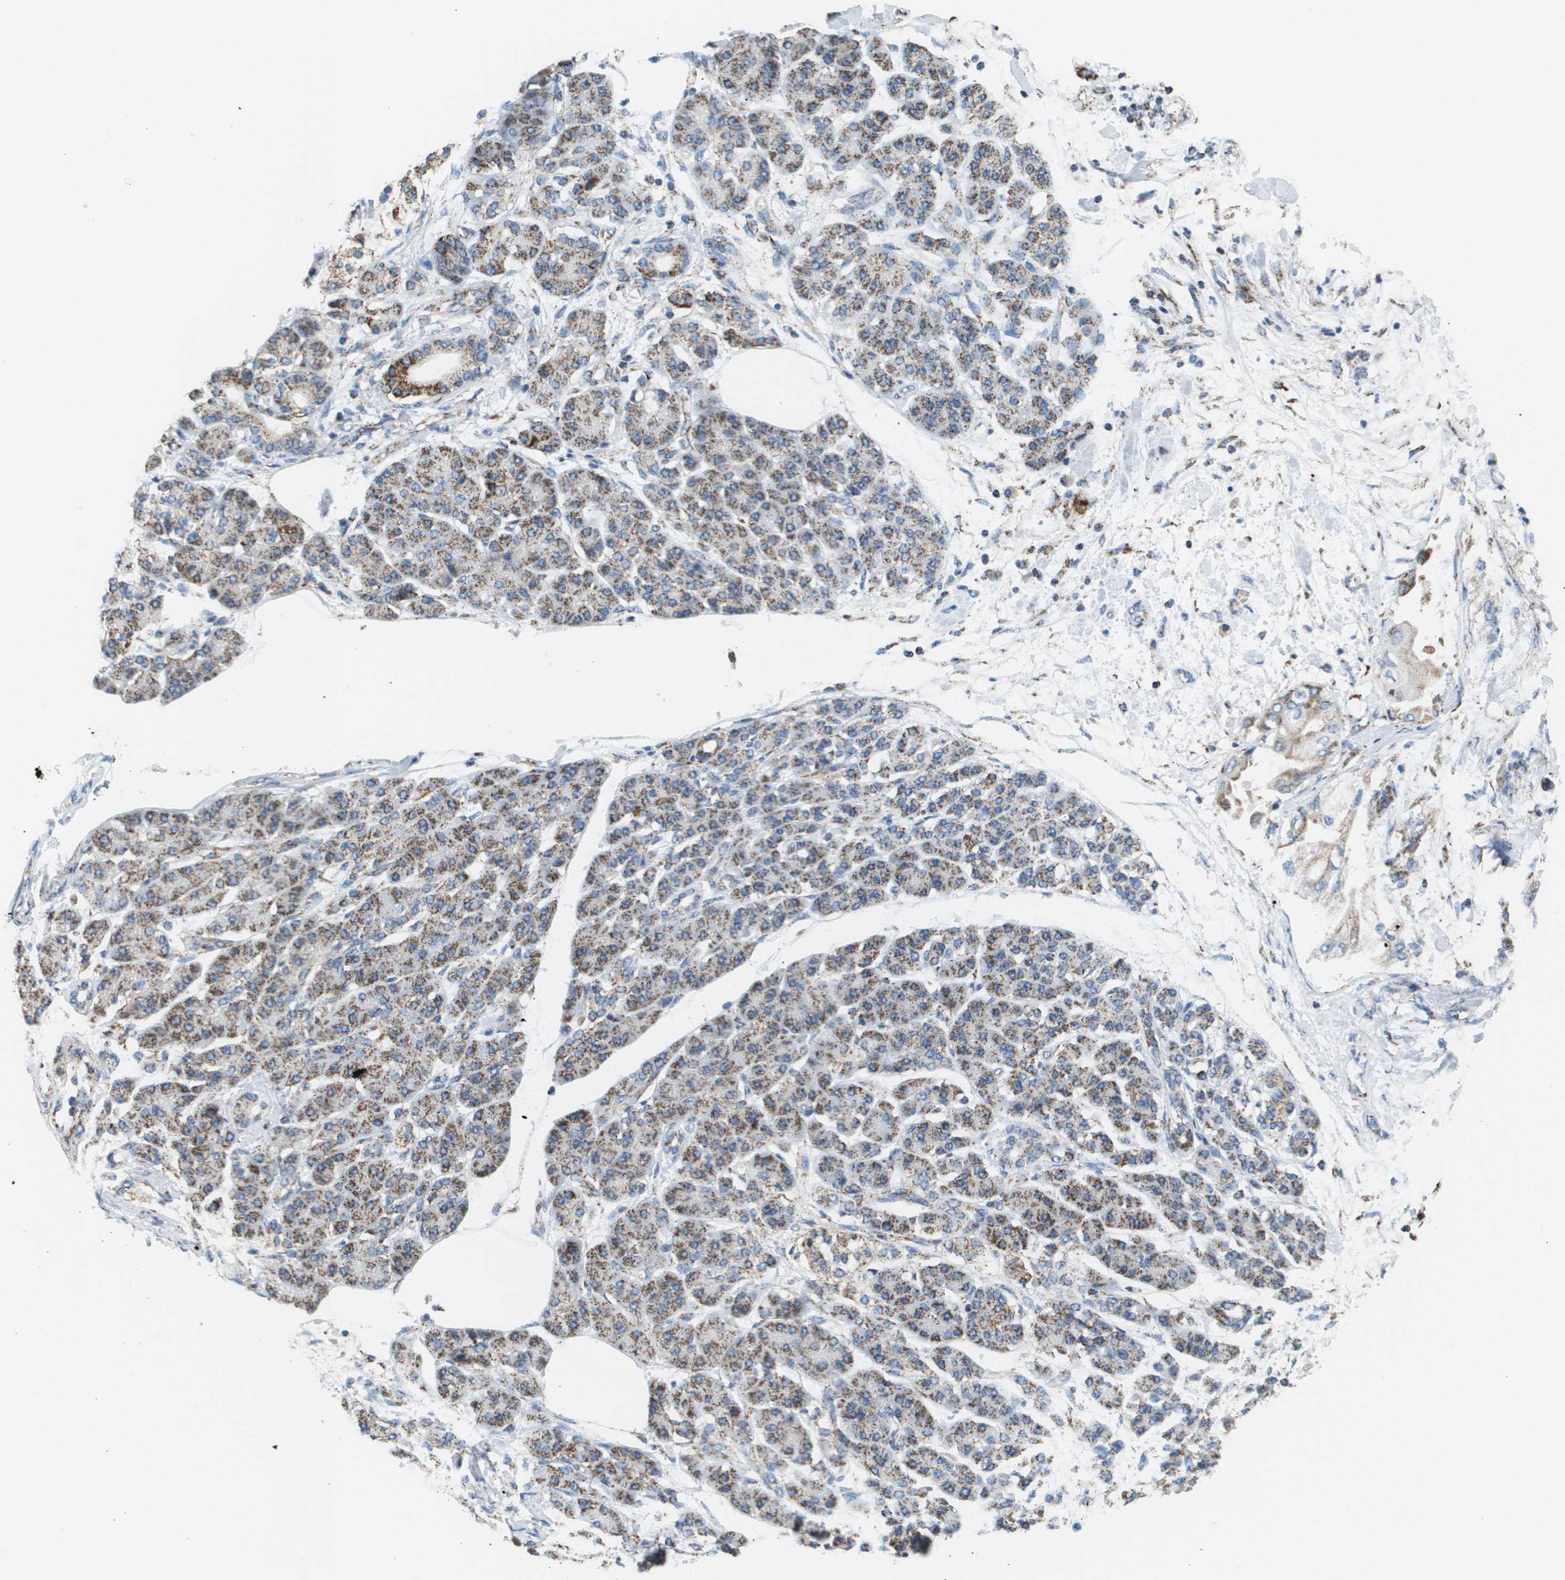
{"staining": {"intensity": "weak", "quantity": ">75%", "location": "cytoplasmic/membranous"}, "tissue": "pancreatic cancer", "cell_type": "Tumor cells", "image_type": "cancer", "snomed": [{"axis": "morphology", "description": "Adenocarcinoma, NOS"}, {"axis": "morphology", "description": "Adenocarcinoma, metastatic, NOS"}, {"axis": "topography", "description": "Lymph node"}, {"axis": "topography", "description": "Pancreas"}, {"axis": "topography", "description": "Duodenum"}], "caption": "The immunohistochemical stain highlights weak cytoplasmic/membranous staining in tumor cells of pancreatic adenocarcinoma tissue.", "gene": "ATP5F1B", "patient": {"sex": "female", "age": 64}}